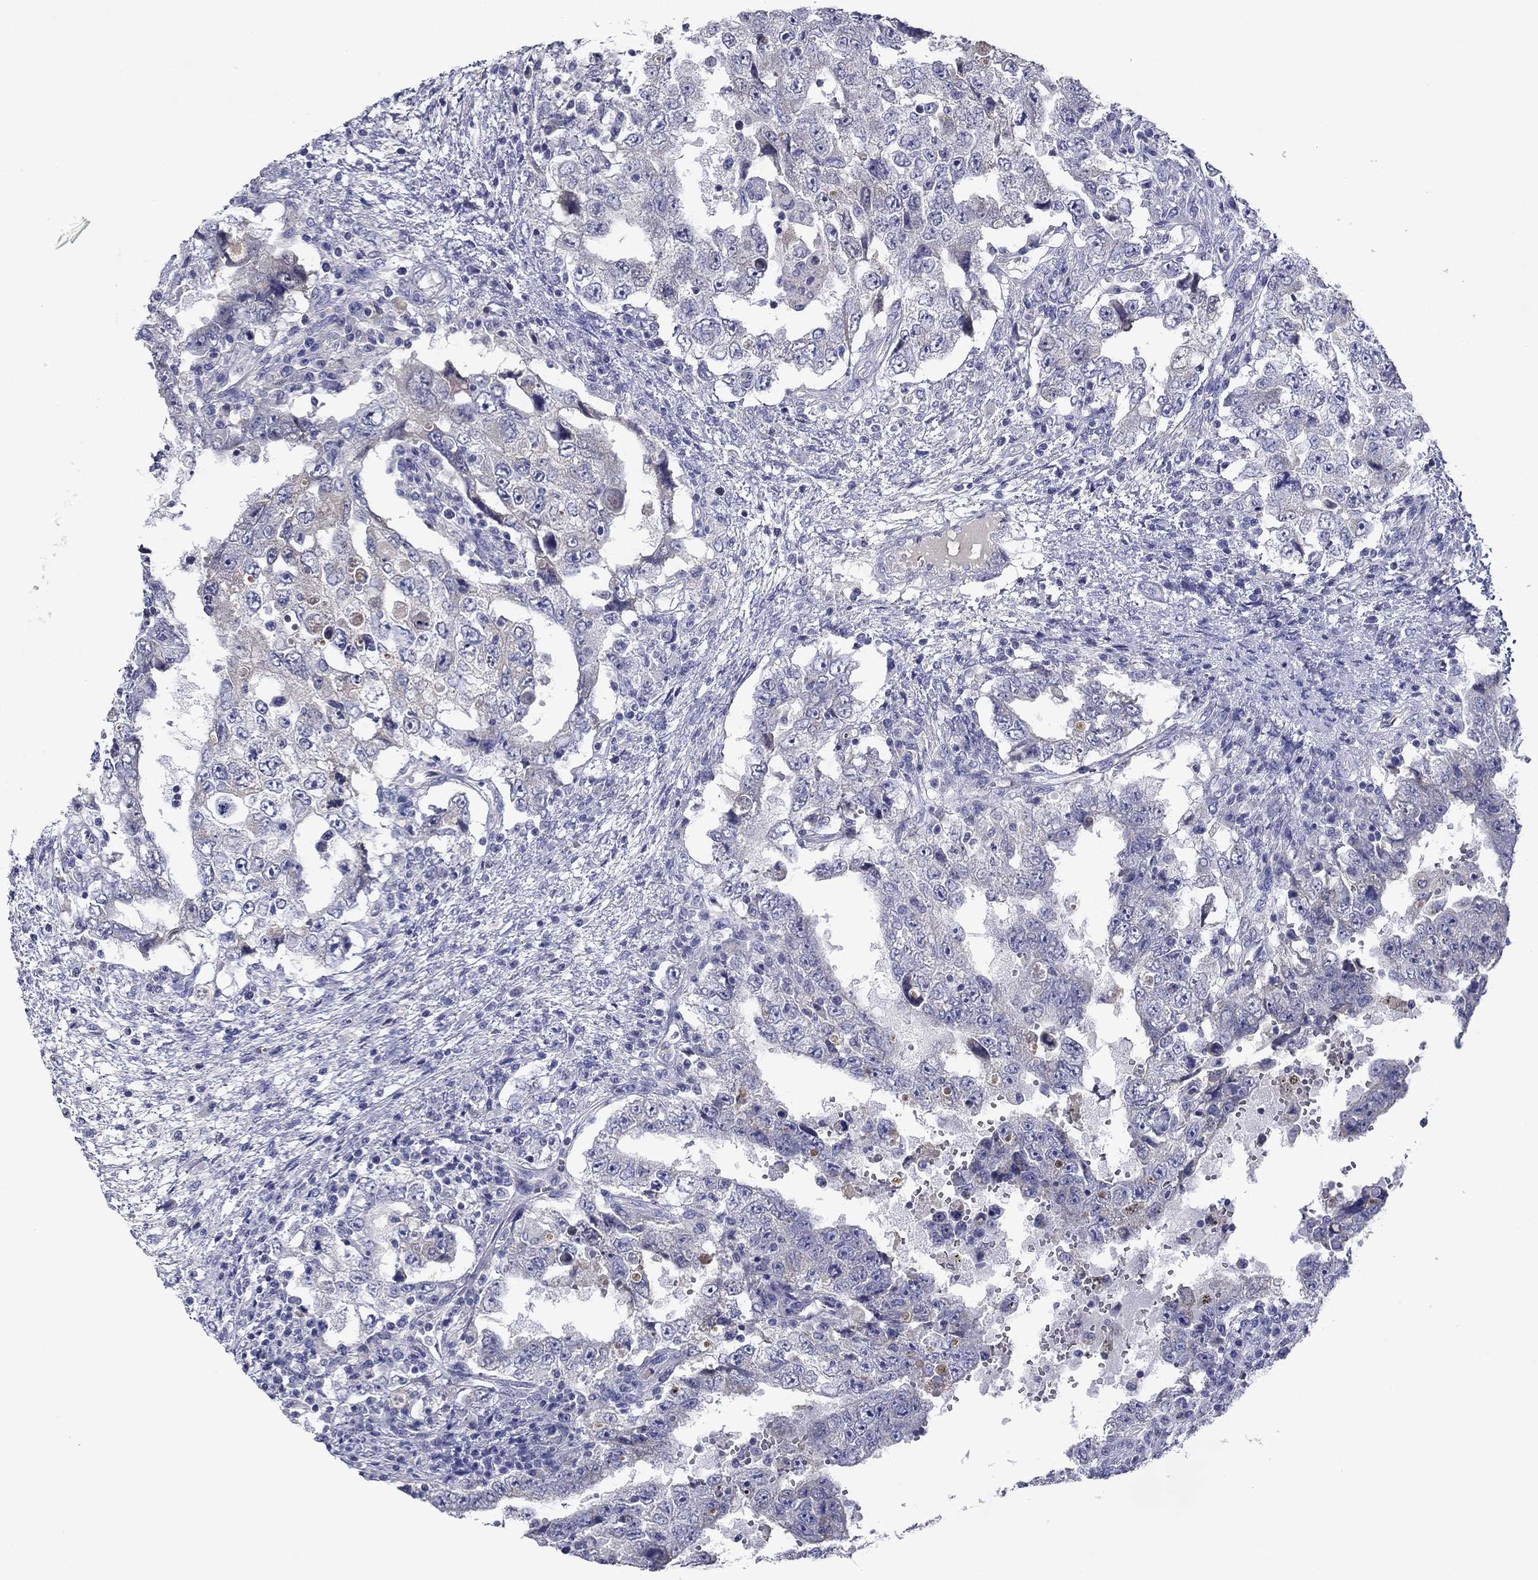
{"staining": {"intensity": "negative", "quantity": "none", "location": "none"}, "tissue": "testis cancer", "cell_type": "Tumor cells", "image_type": "cancer", "snomed": [{"axis": "morphology", "description": "Carcinoma, Embryonal, NOS"}, {"axis": "topography", "description": "Testis"}], "caption": "Tumor cells show no significant positivity in testis embryonal carcinoma.", "gene": "SPATA7", "patient": {"sex": "male", "age": 26}}